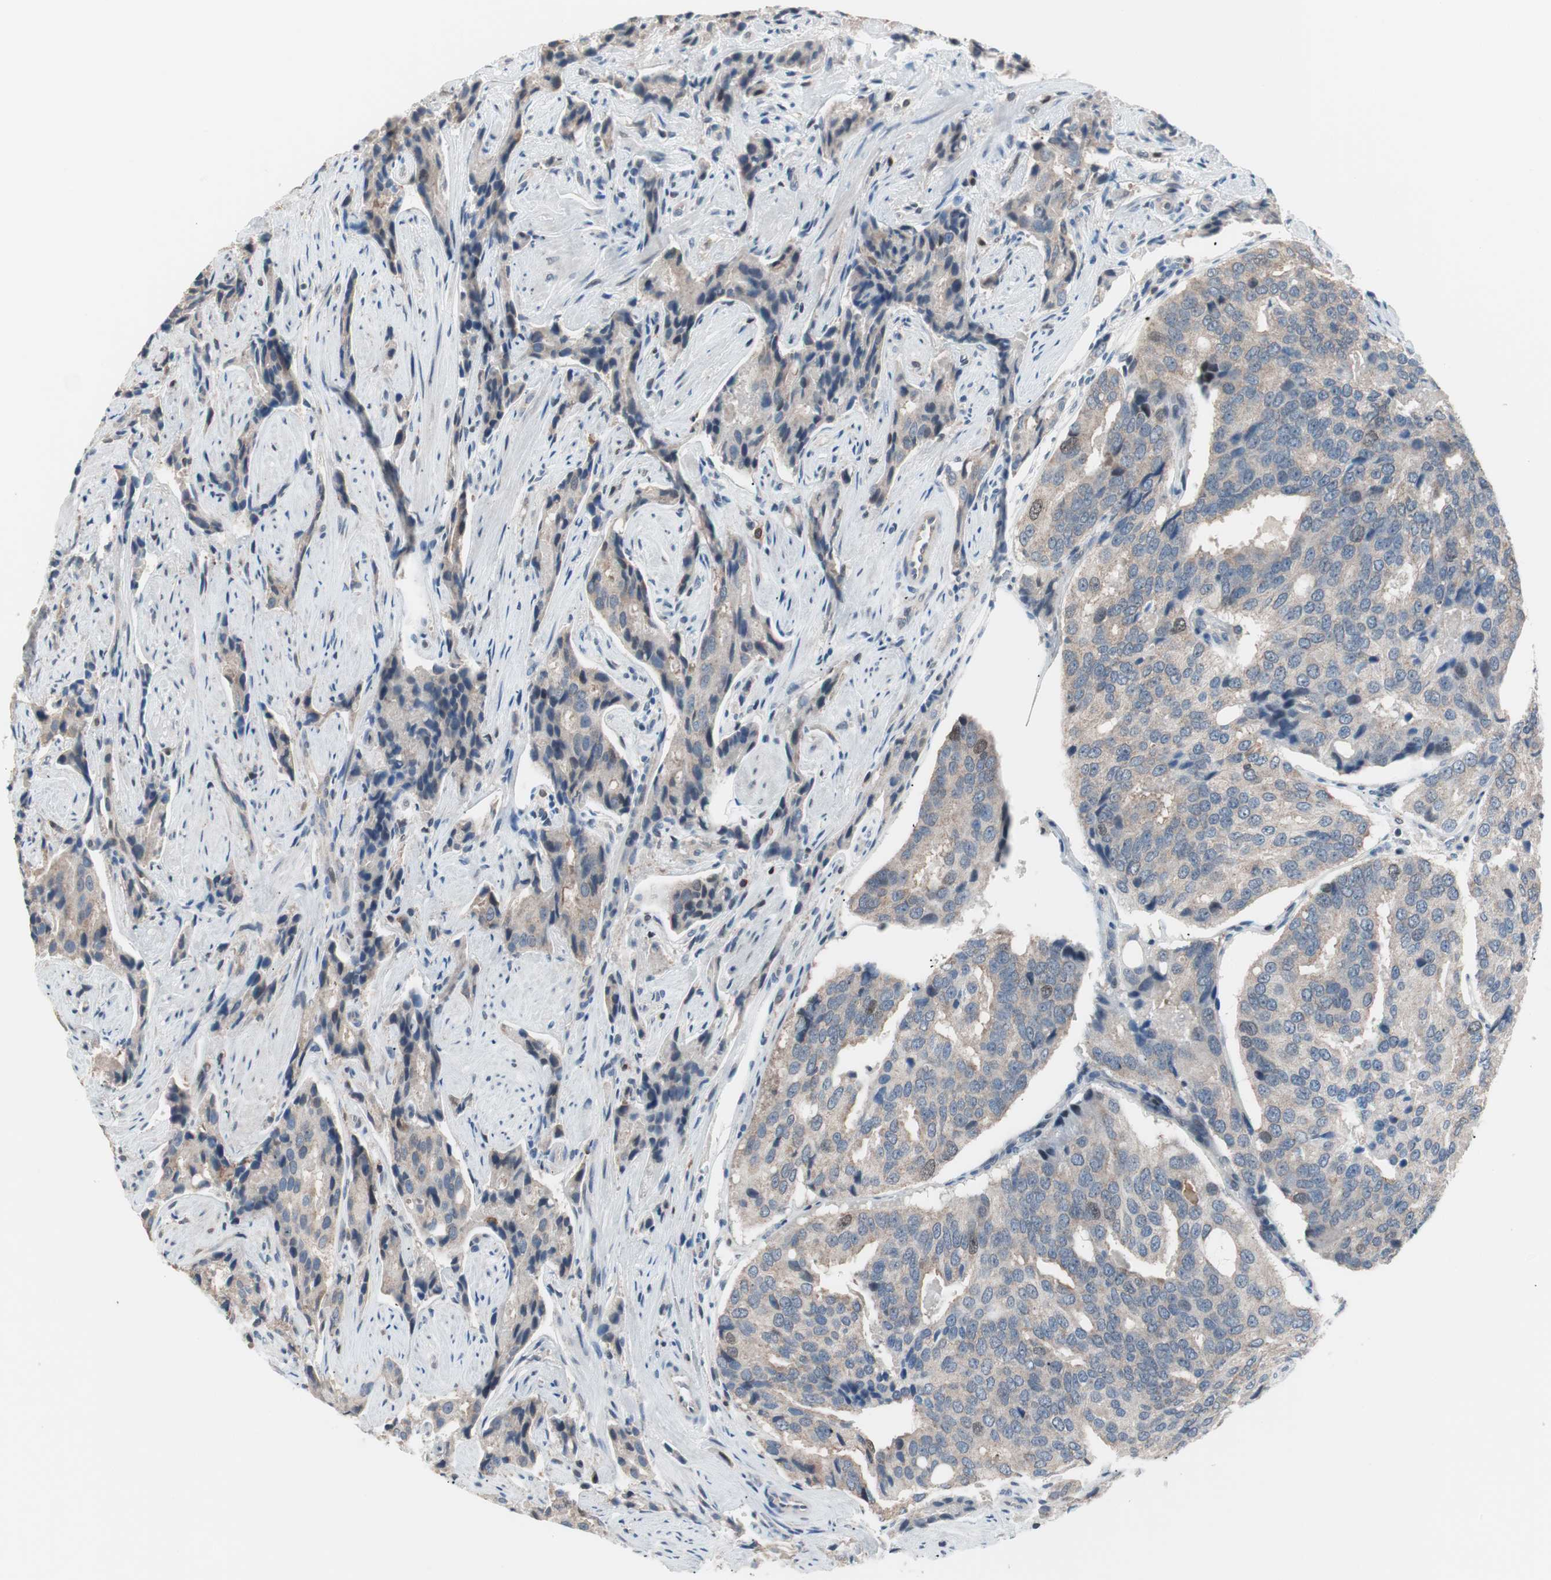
{"staining": {"intensity": "weak", "quantity": "<25%", "location": "cytoplasmic/membranous"}, "tissue": "prostate cancer", "cell_type": "Tumor cells", "image_type": "cancer", "snomed": [{"axis": "morphology", "description": "Adenocarcinoma, High grade"}, {"axis": "topography", "description": "Prostate"}], "caption": "A histopathology image of adenocarcinoma (high-grade) (prostate) stained for a protein demonstrates no brown staining in tumor cells.", "gene": "POLH", "patient": {"sex": "male", "age": 58}}